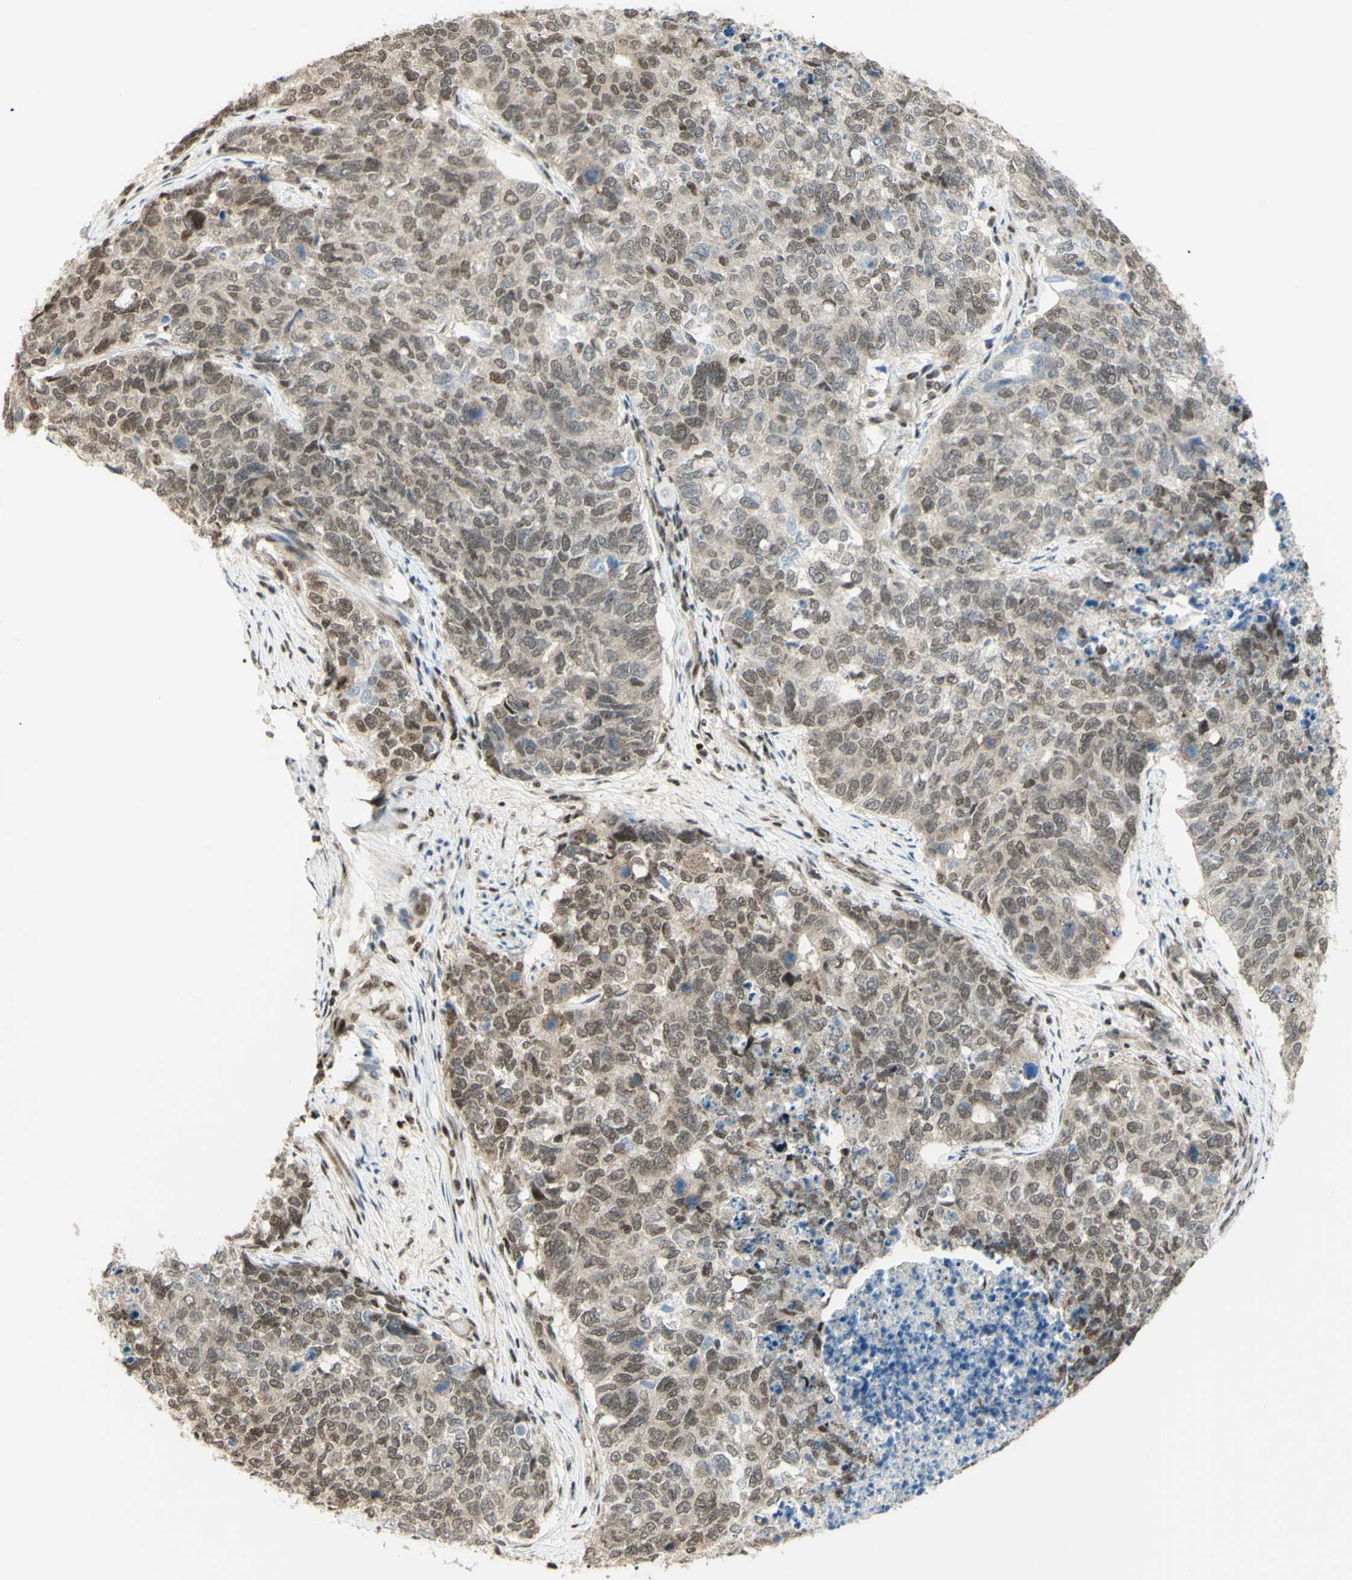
{"staining": {"intensity": "weak", "quantity": ">75%", "location": "nuclear"}, "tissue": "cervical cancer", "cell_type": "Tumor cells", "image_type": "cancer", "snomed": [{"axis": "morphology", "description": "Squamous cell carcinoma, NOS"}, {"axis": "topography", "description": "Cervix"}], "caption": "An IHC histopathology image of neoplastic tissue is shown. Protein staining in brown shows weak nuclear positivity in squamous cell carcinoma (cervical) within tumor cells.", "gene": "ZMYM6", "patient": {"sex": "female", "age": 63}}